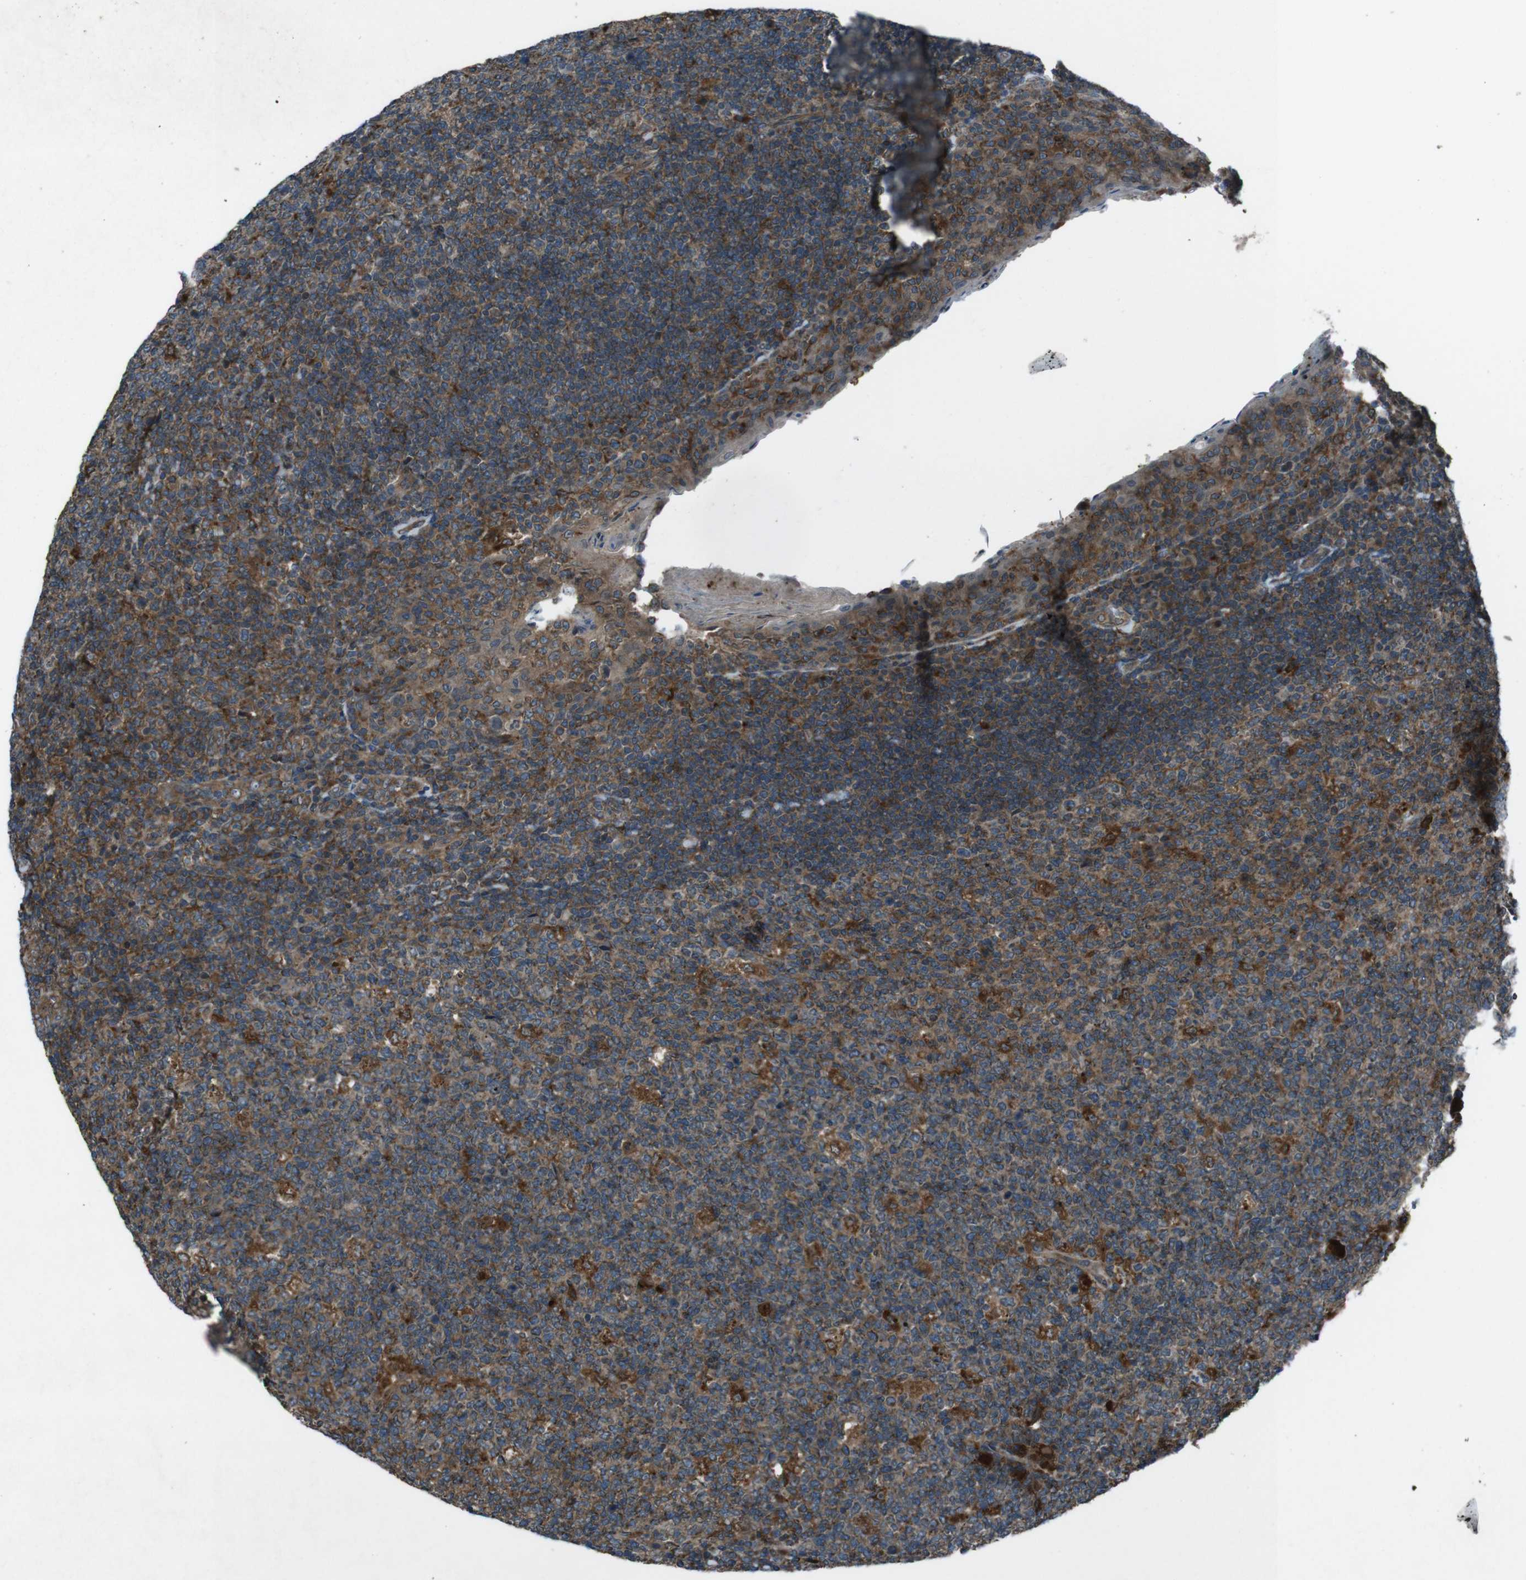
{"staining": {"intensity": "moderate", "quantity": ">75%", "location": "cytoplasmic/membranous"}, "tissue": "tonsil", "cell_type": "Germinal center cells", "image_type": "normal", "snomed": [{"axis": "morphology", "description": "Normal tissue, NOS"}, {"axis": "topography", "description": "Tonsil"}], "caption": "This is an image of immunohistochemistry staining of normal tonsil, which shows moderate positivity in the cytoplasmic/membranous of germinal center cells.", "gene": "SLC27A4", "patient": {"sex": "male", "age": 17}}